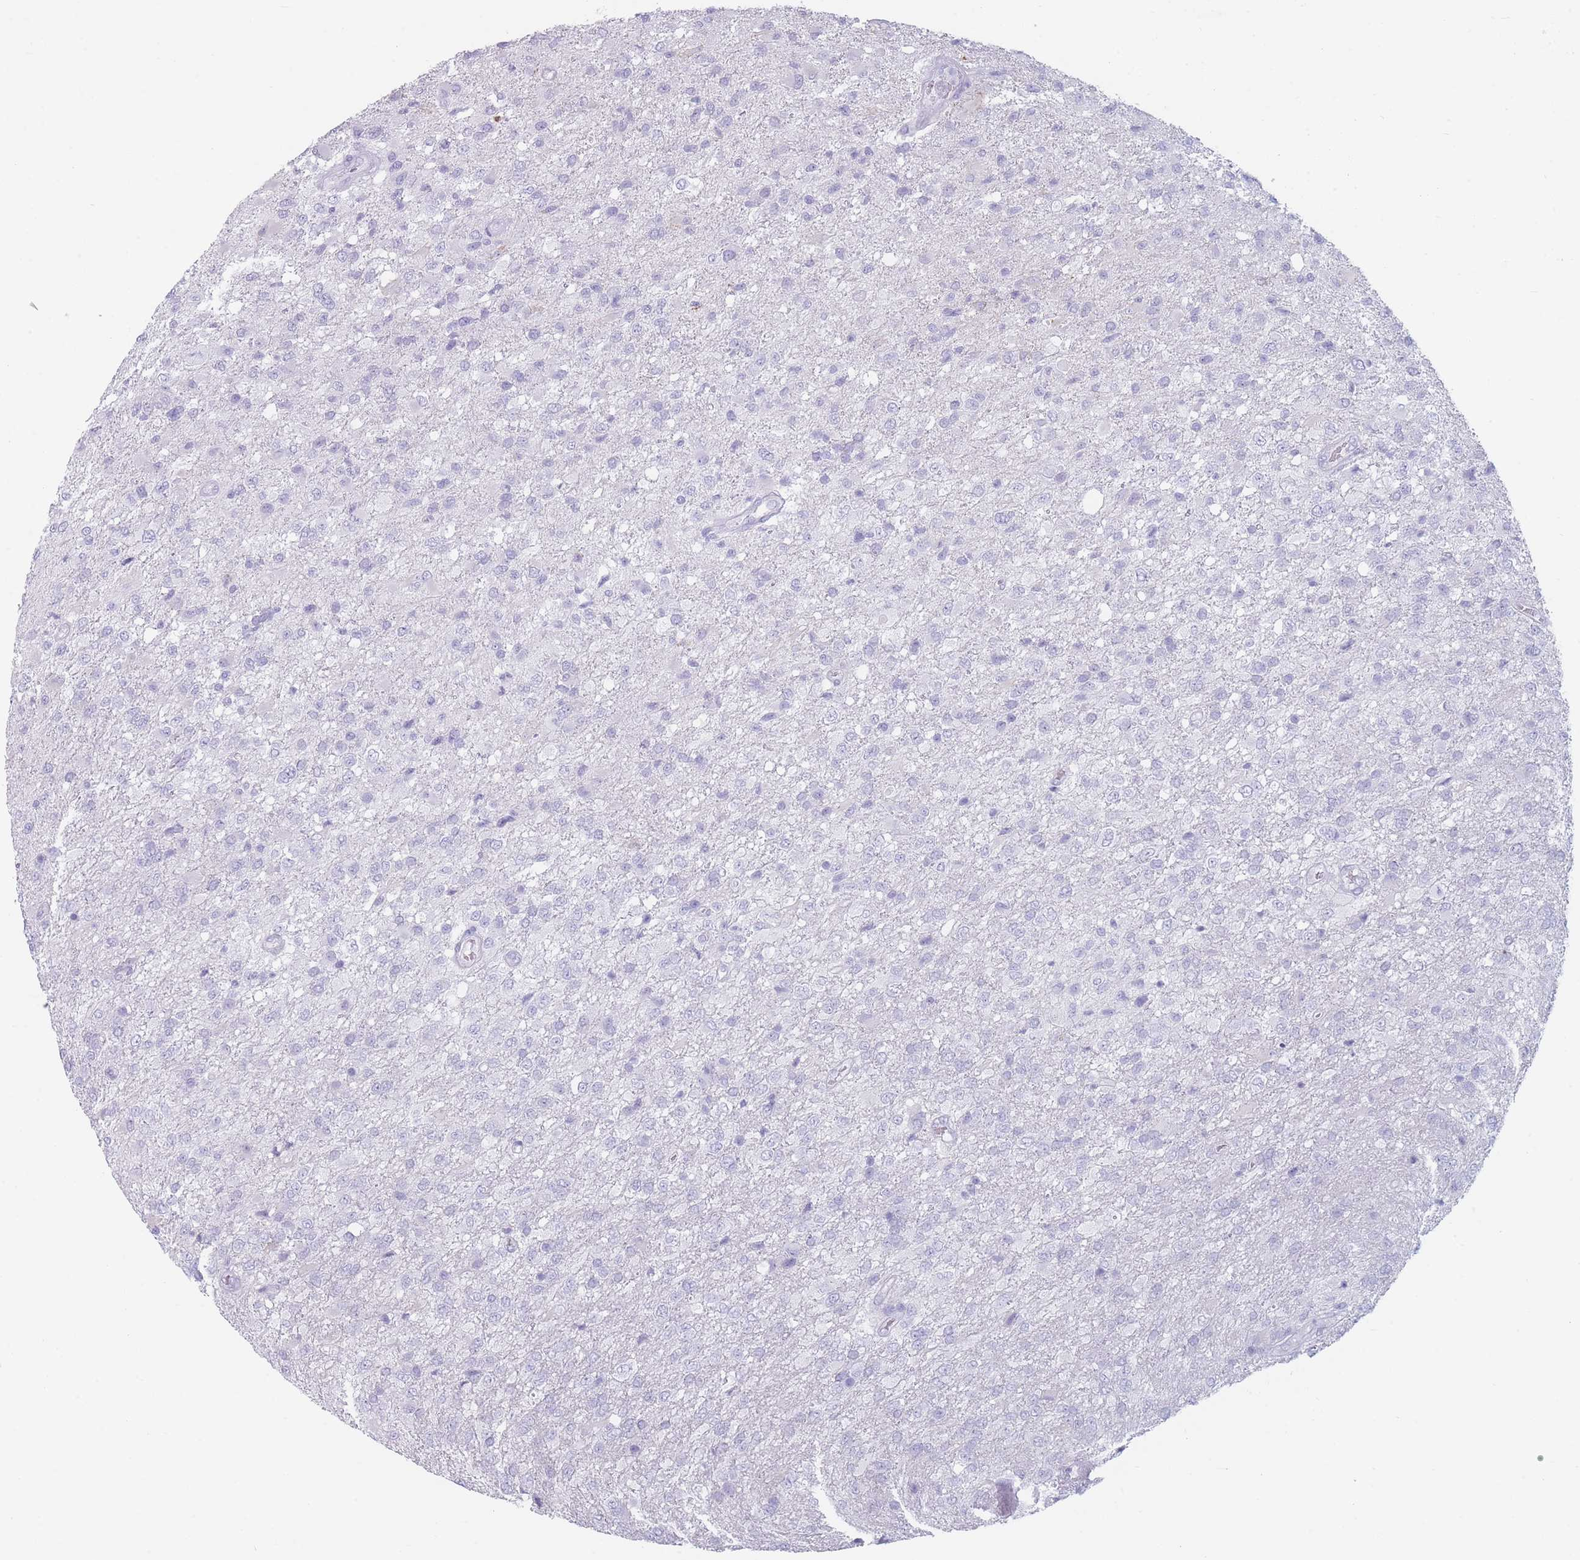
{"staining": {"intensity": "negative", "quantity": "none", "location": "none"}, "tissue": "glioma", "cell_type": "Tumor cells", "image_type": "cancer", "snomed": [{"axis": "morphology", "description": "Glioma, malignant, High grade"}, {"axis": "topography", "description": "Brain"}], "caption": "Immunohistochemistry of human high-grade glioma (malignant) displays no staining in tumor cells.", "gene": "GPR12", "patient": {"sex": "female", "age": 74}}